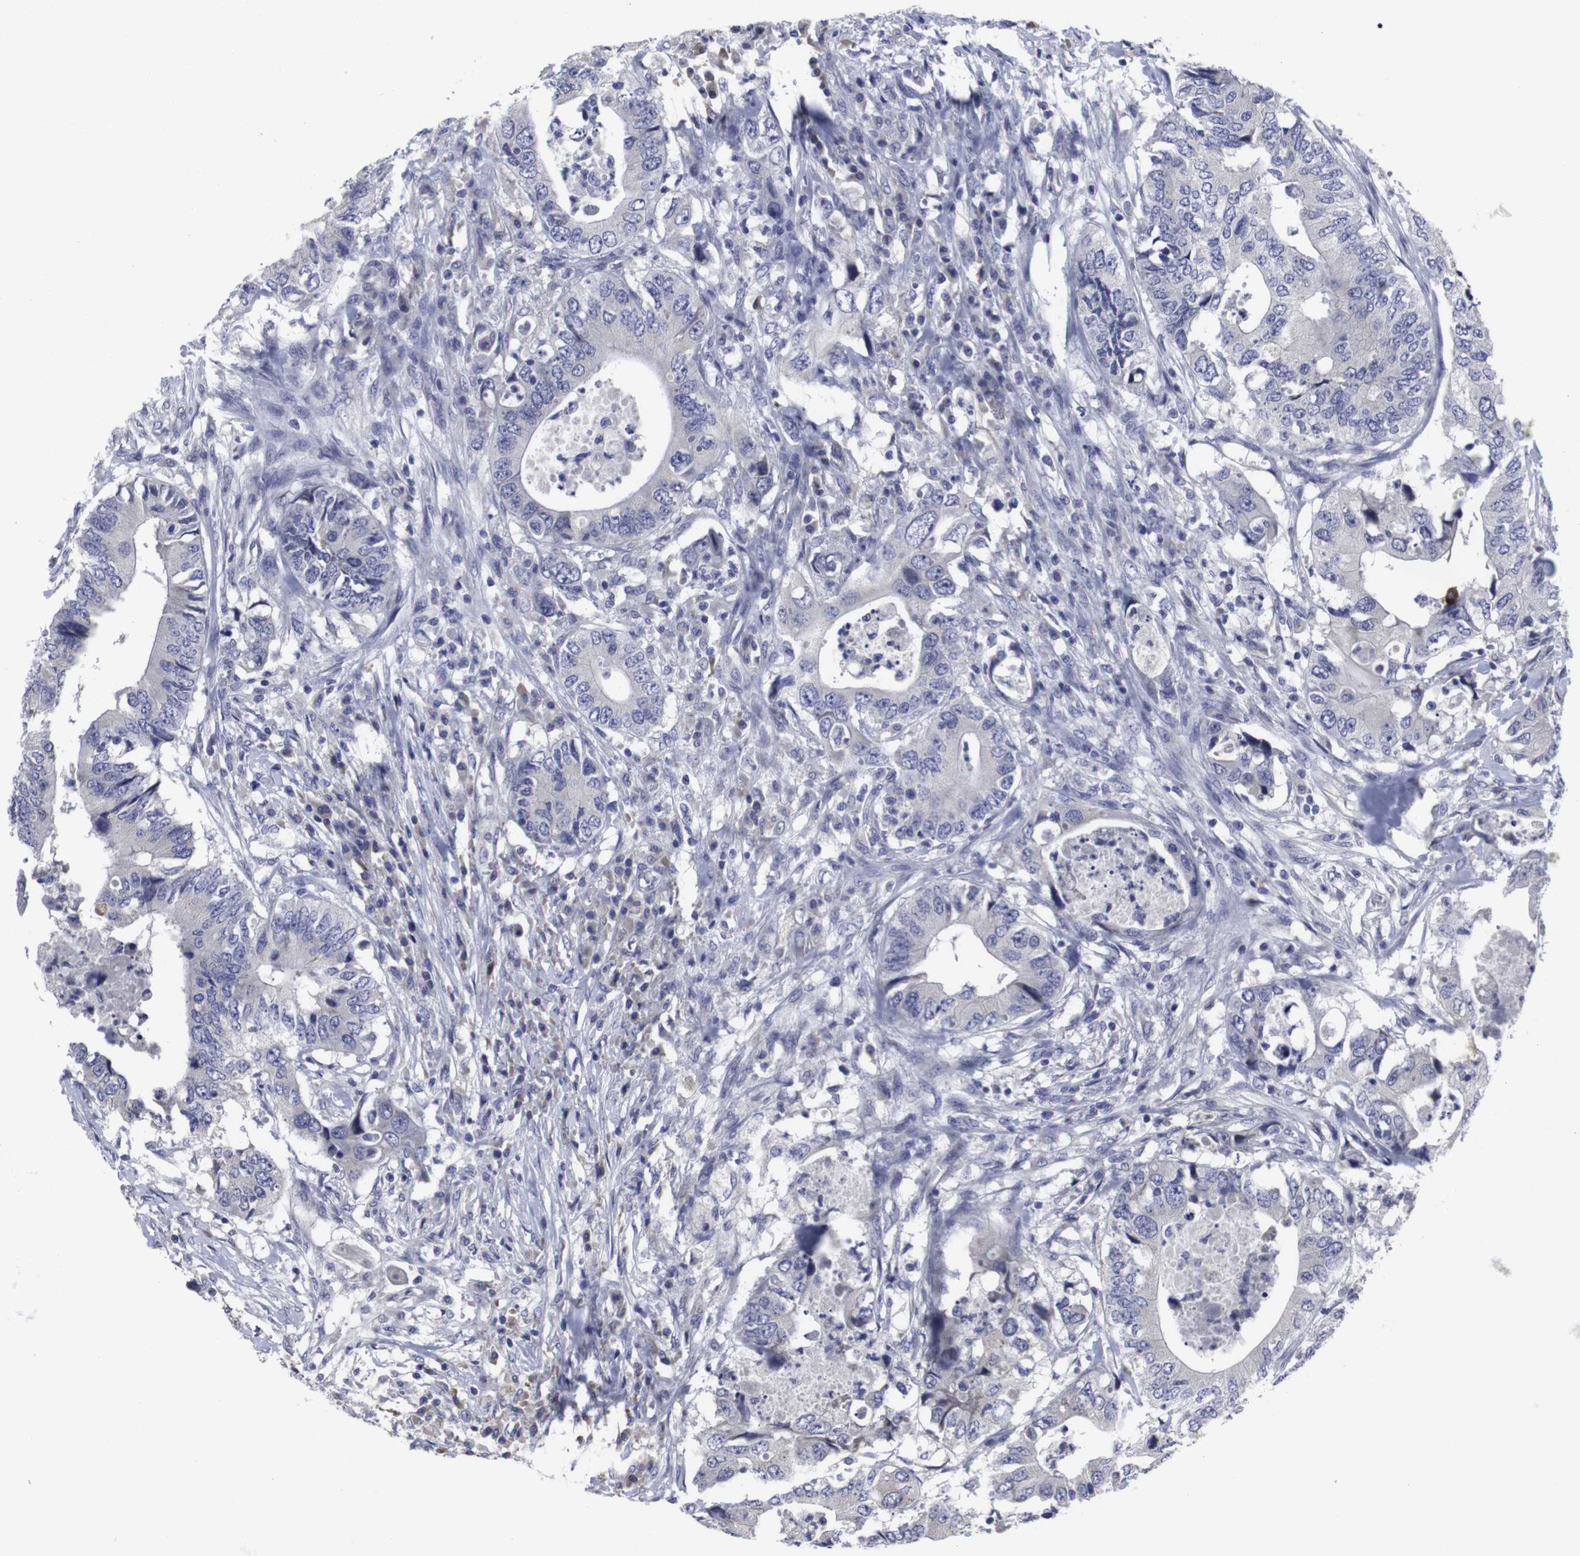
{"staining": {"intensity": "negative", "quantity": "none", "location": "none"}, "tissue": "colorectal cancer", "cell_type": "Tumor cells", "image_type": "cancer", "snomed": [{"axis": "morphology", "description": "Adenocarcinoma, NOS"}, {"axis": "topography", "description": "Colon"}], "caption": "Micrograph shows no protein positivity in tumor cells of colorectal cancer (adenocarcinoma) tissue.", "gene": "SNCG", "patient": {"sex": "male", "age": 71}}